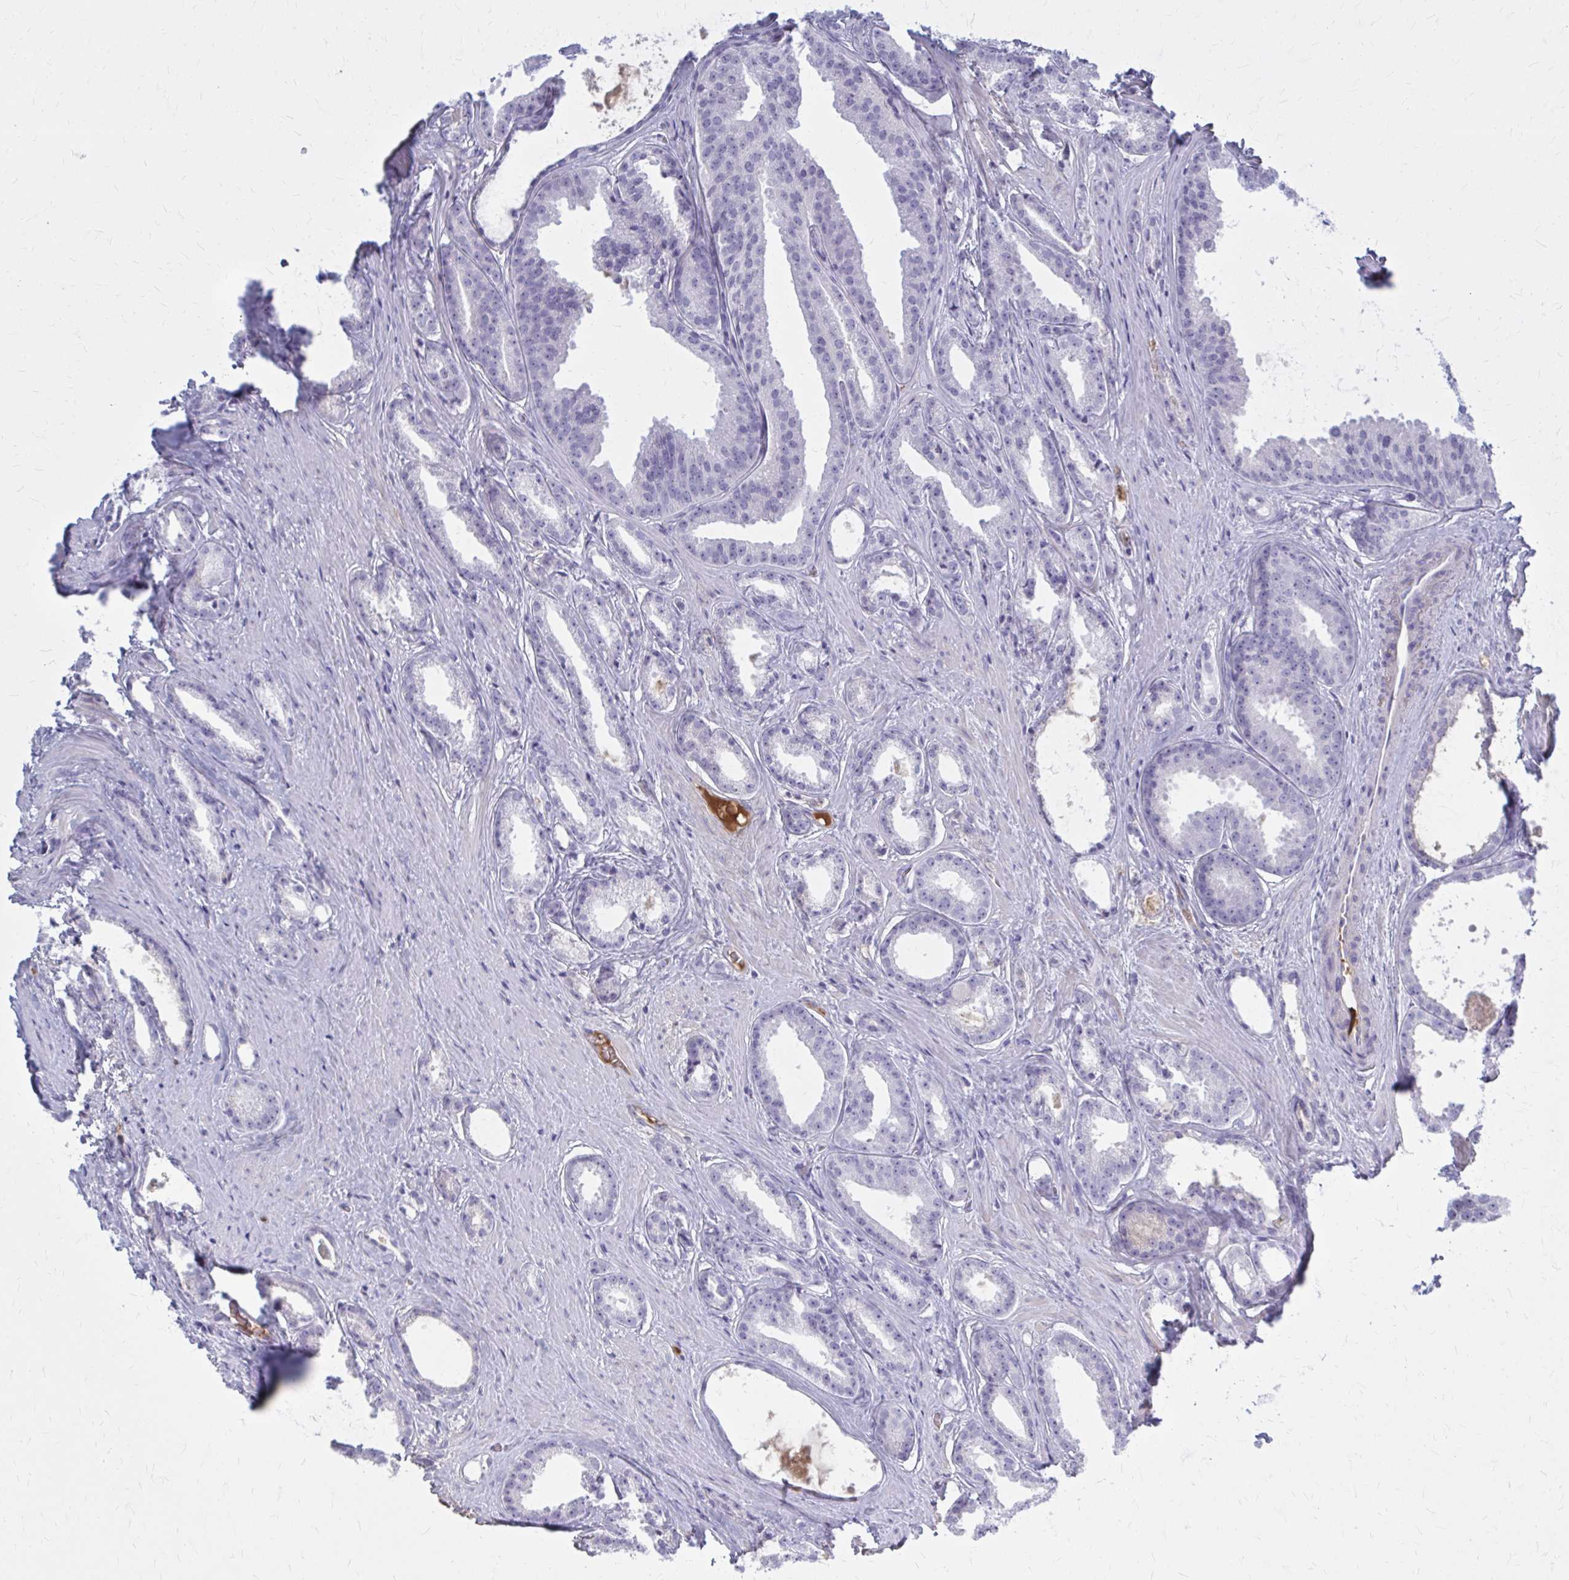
{"staining": {"intensity": "negative", "quantity": "none", "location": "none"}, "tissue": "prostate cancer", "cell_type": "Tumor cells", "image_type": "cancer", "snomed": [{"axis": "morphology", "description": "Adenocarcinoma, Low grade"}, {"axis": "topography", "description": "Prostate"}], "caption": "High power microscopy photomicrograph of an IHC micrograph of prostate adenocarcinoma (low-grade), revealing no significant positivity in tumor cells.", "gene": "SERPIND1", "patient": {"sex": "male", "age": 65}}